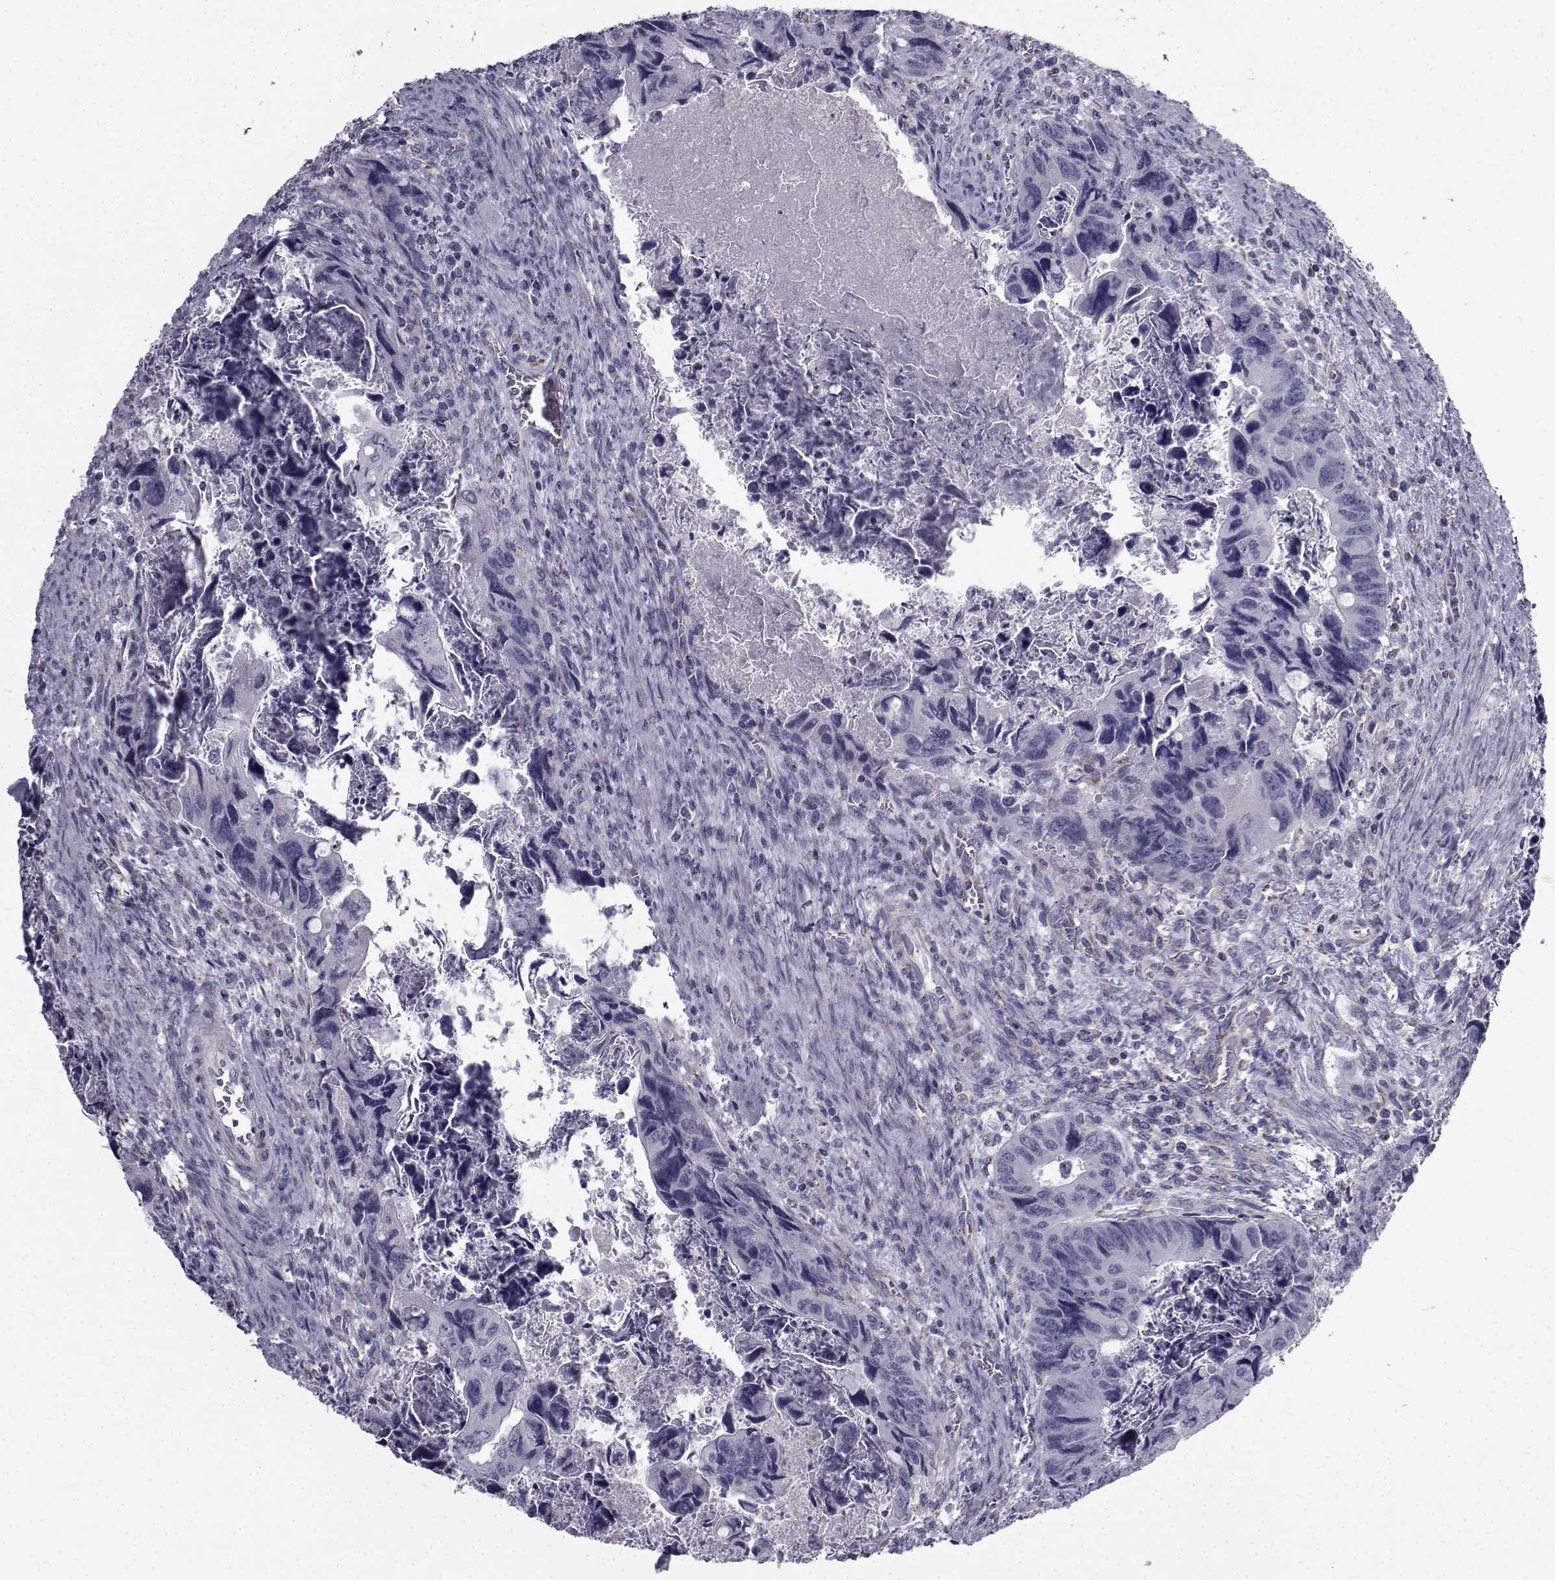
{"staining": {"intensity": "negative", "quantity": "none", "location": "none"}, "tissue": "colorectal cancer", "cell_type": "Tumor cells", "image_type": "cancer", "snomed": [{"axis": "morphology", "description": "Adenocarcinoma, NOS"}, {"axis": "topography", "description": "Rectum"}], "caption": "DAB (3,3'-diaminobenzidine) immunohistochemical staining of human colorectal cancer (adenocarcinoma) exhibits no significant staining in tumor cells.", "gene": "FDXR", "patient": {"sex": "male", "age": 62}}